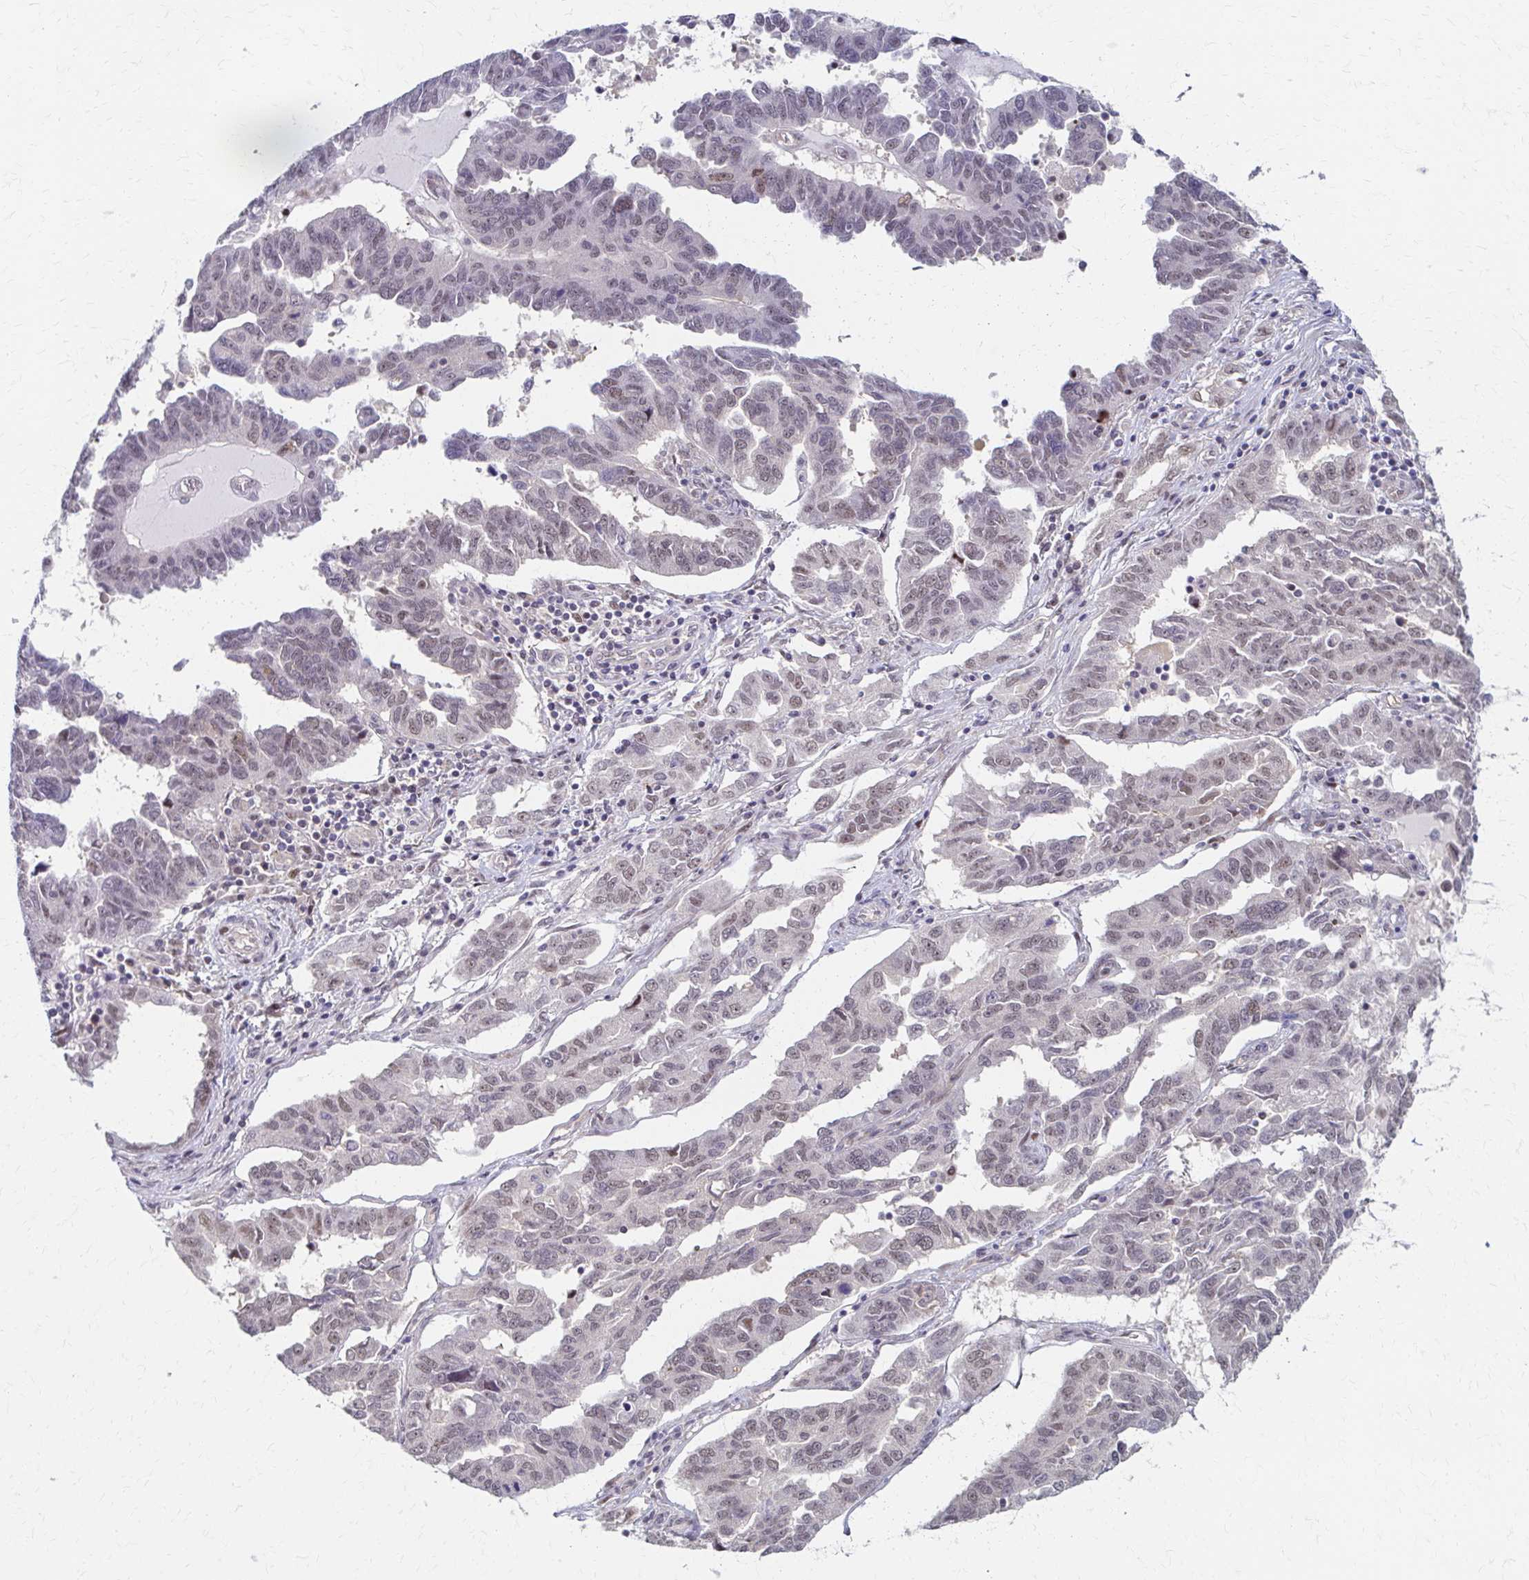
{"staining": {"intensity": "weak", "quantity": "25%-75%", "location": "nuclear"}, "tissue": "ovarian cancer", "cell_type": "Tumor cells", "image_type": "cancer", "snomed": [{"axis": "morphology", "description": "Cystadenocarcinoma, serous, NOS"}, {"axis": "topography", "description": "Ovary"}], "caption": "Human ovarian cancer stained with a protein marker shows weak staining in tumor cells.", "gene": "PSMD7", "patient": {"sex": "female", "age": 64}}